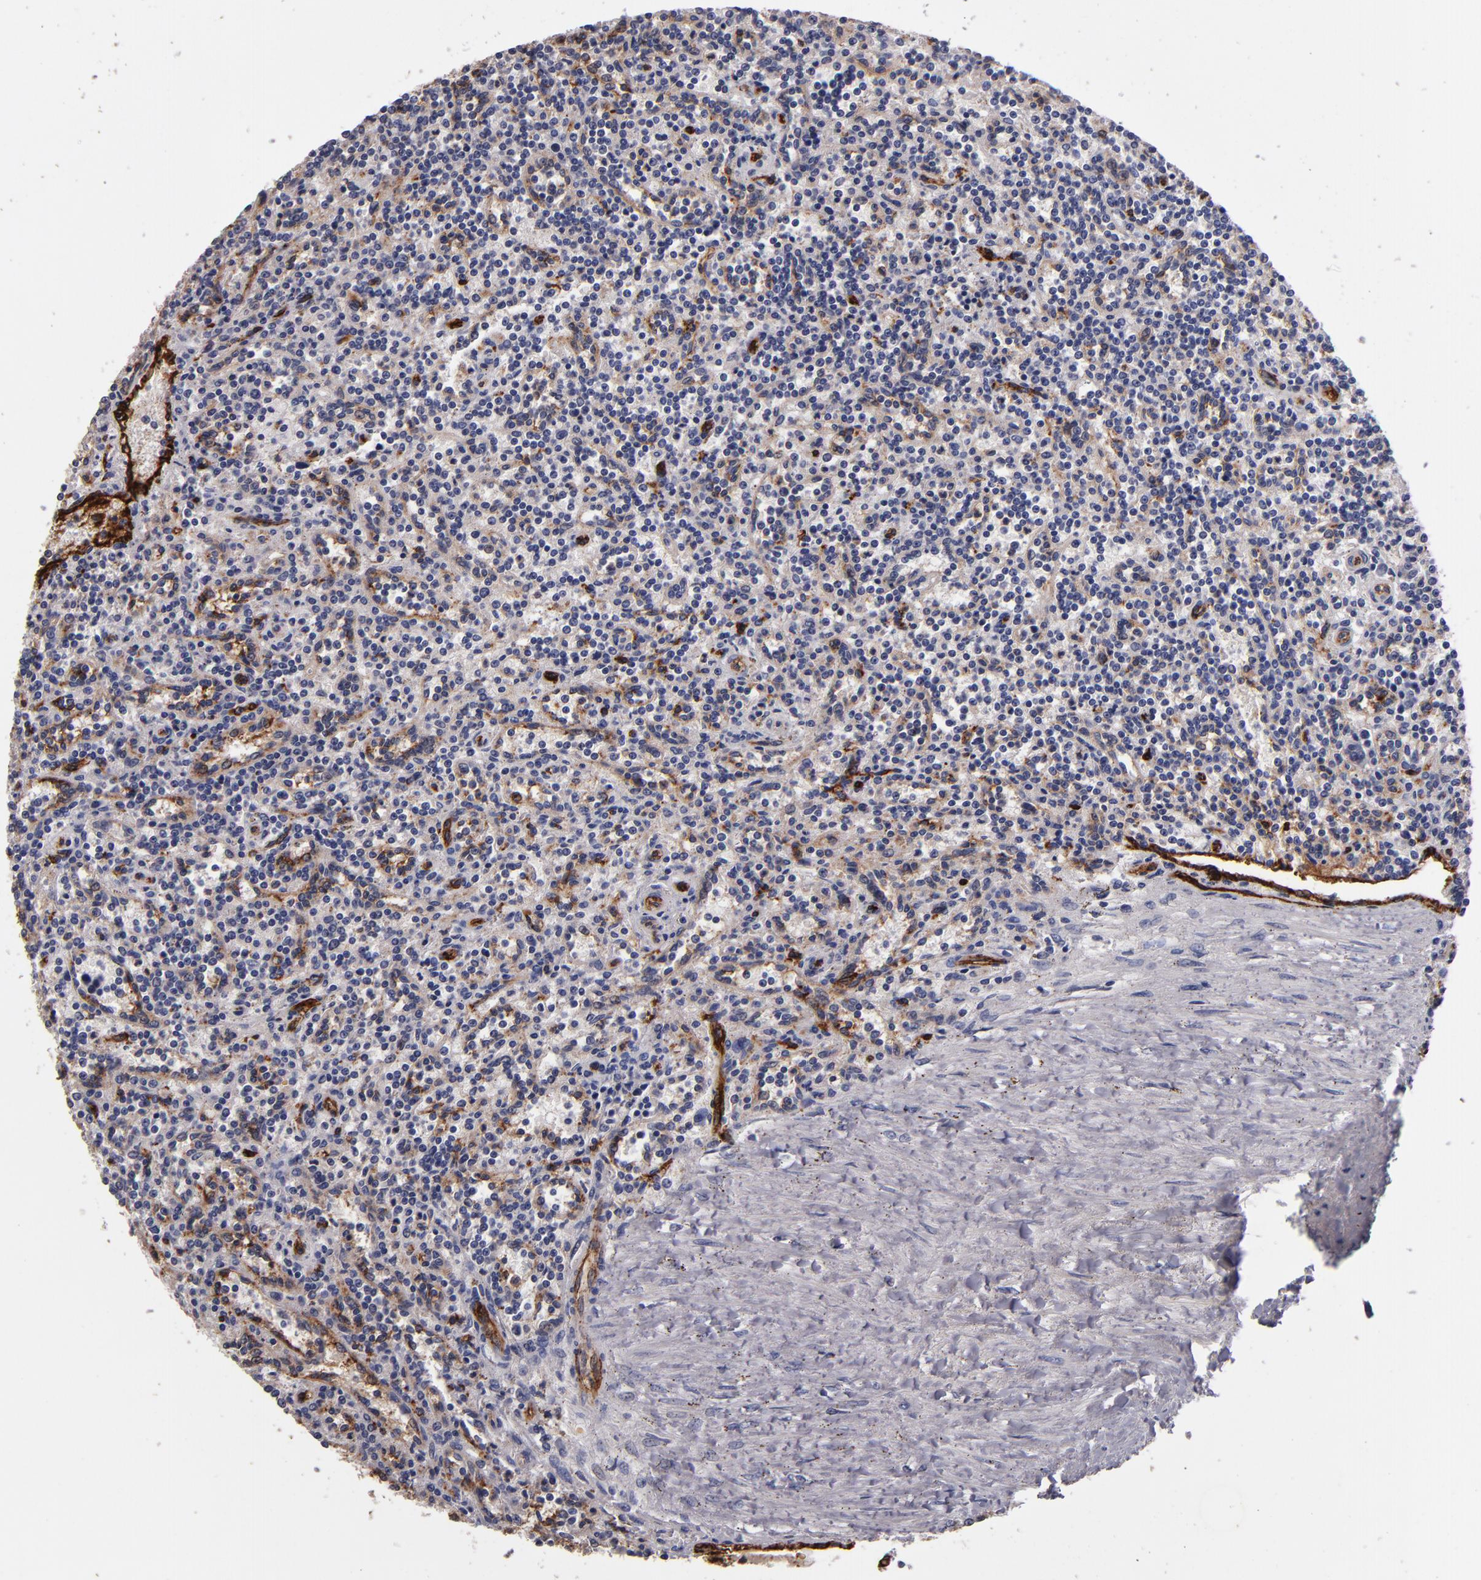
{"staining": {"intensity": "negative", "quantity": "none", "location": "none"}, "tissue": "lymphoma", "cell_type": "Tumor cells", "image_type": "cancer", "snomed": [{"axis": "morphology", "description": "Malignant lymphoma, non-Hodgkin's type, Low grade"}, {"axis": "topography", "description": "Spleen"}], "caption": "Malignant lymphoma, non-Hodgkin's type (low-grade) was stained to show a protein in brown. There is no significant expression in tumor cells.", "gene": "CLDN5", "patient": {"sex": "male", "age": 73}}